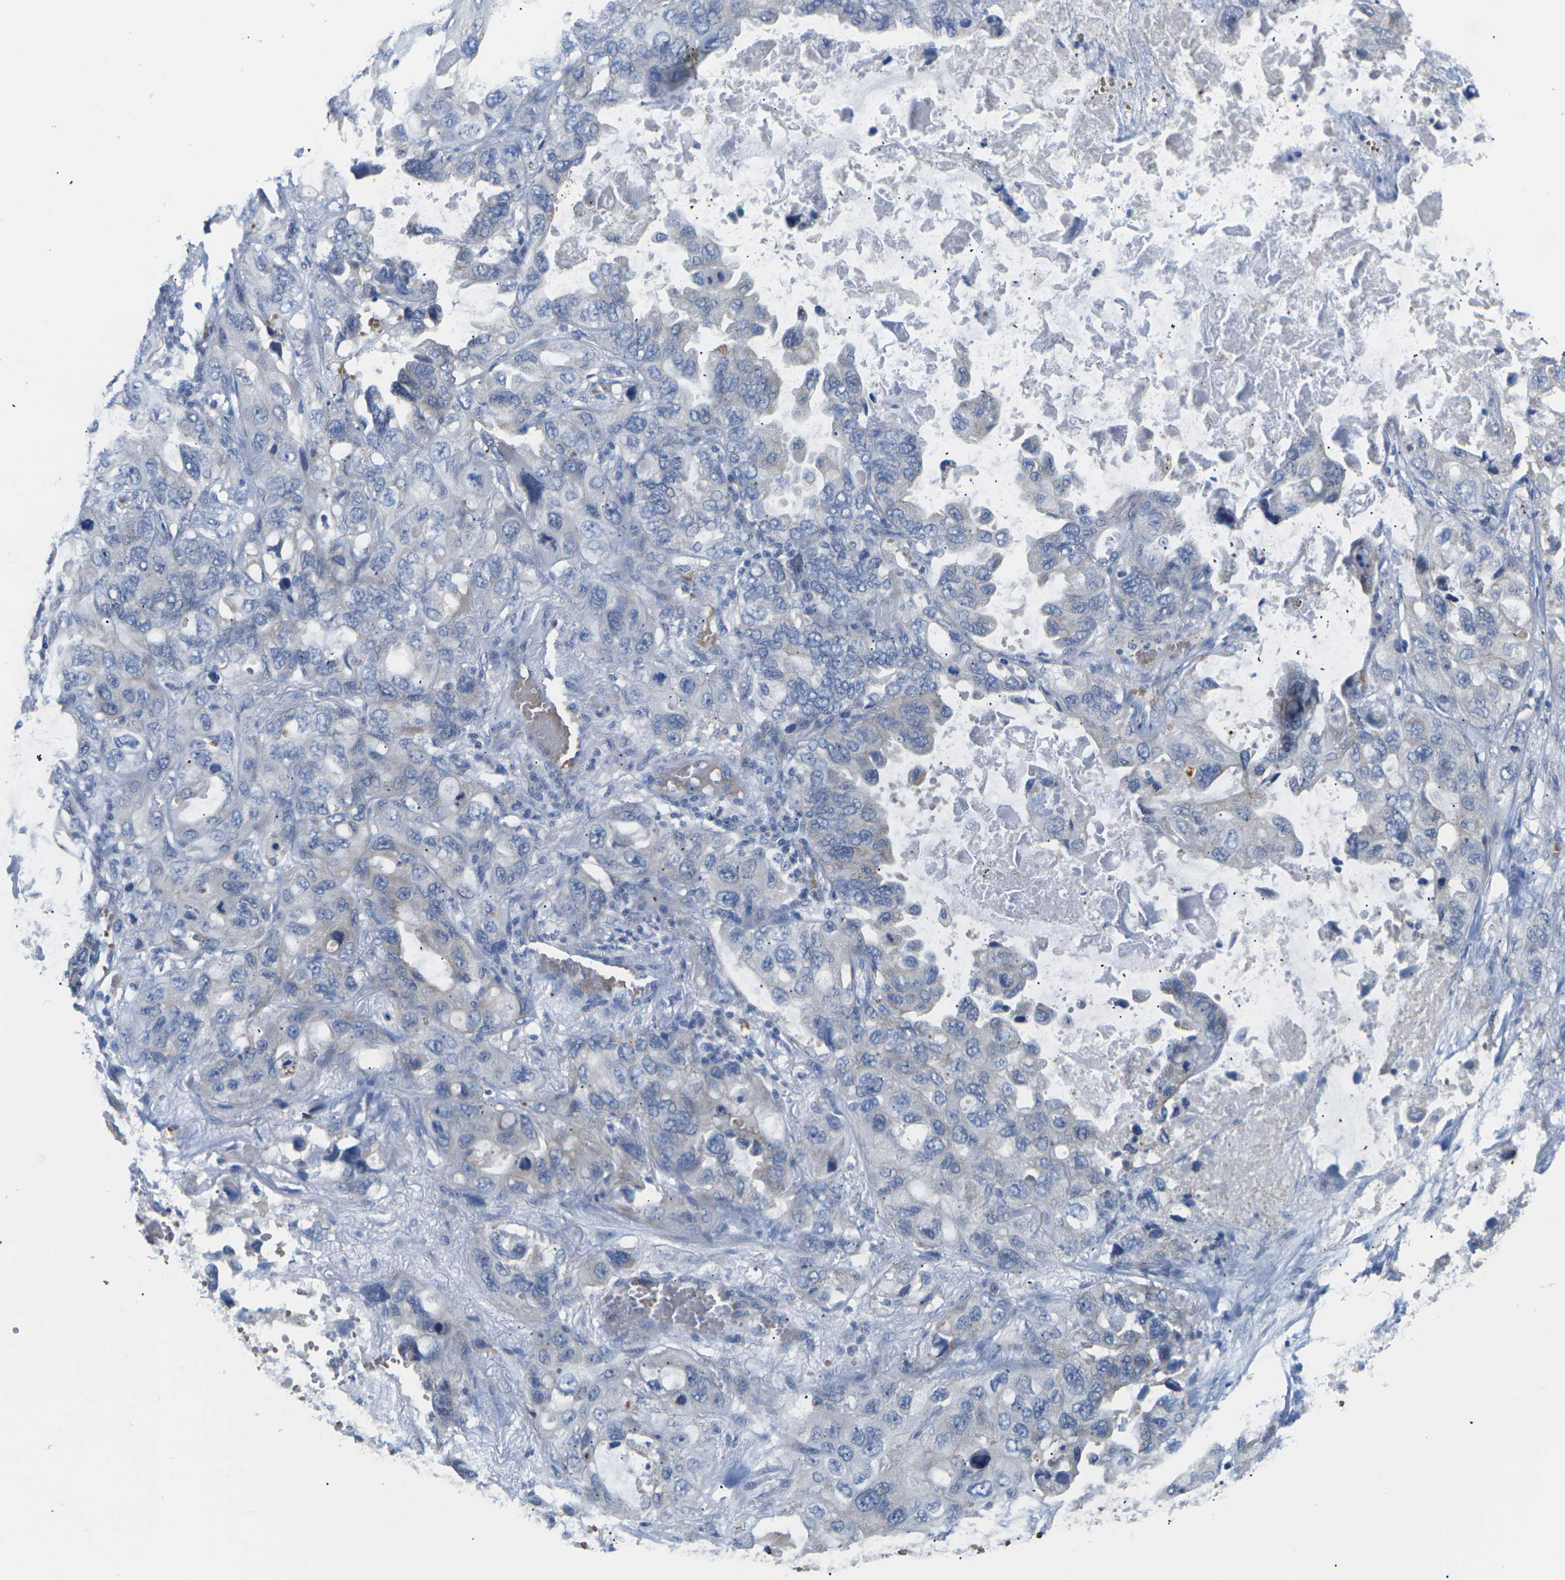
{"staining": {"intensity": "negative", "quantity": "none", "location": "none"}, "tissue": "lung cancer", "cell_type": "Tumor cells", "image_type": "cancer", "snomed": [{"axis": "morphology", "description": "Squamous cell carcinoma, NOS"}, {"axis": "topography", "description": "Lung"}], "caption": "This micrograph is of lung squamous cell carcinoma stained with immunohistochemistry (IHC) to label a protein in brown with the nuclei are counter-stained blue. There is no positivity in tumor cells.", "gene": "TMCO4", "patient": {"sex": "female", "age": 73}}